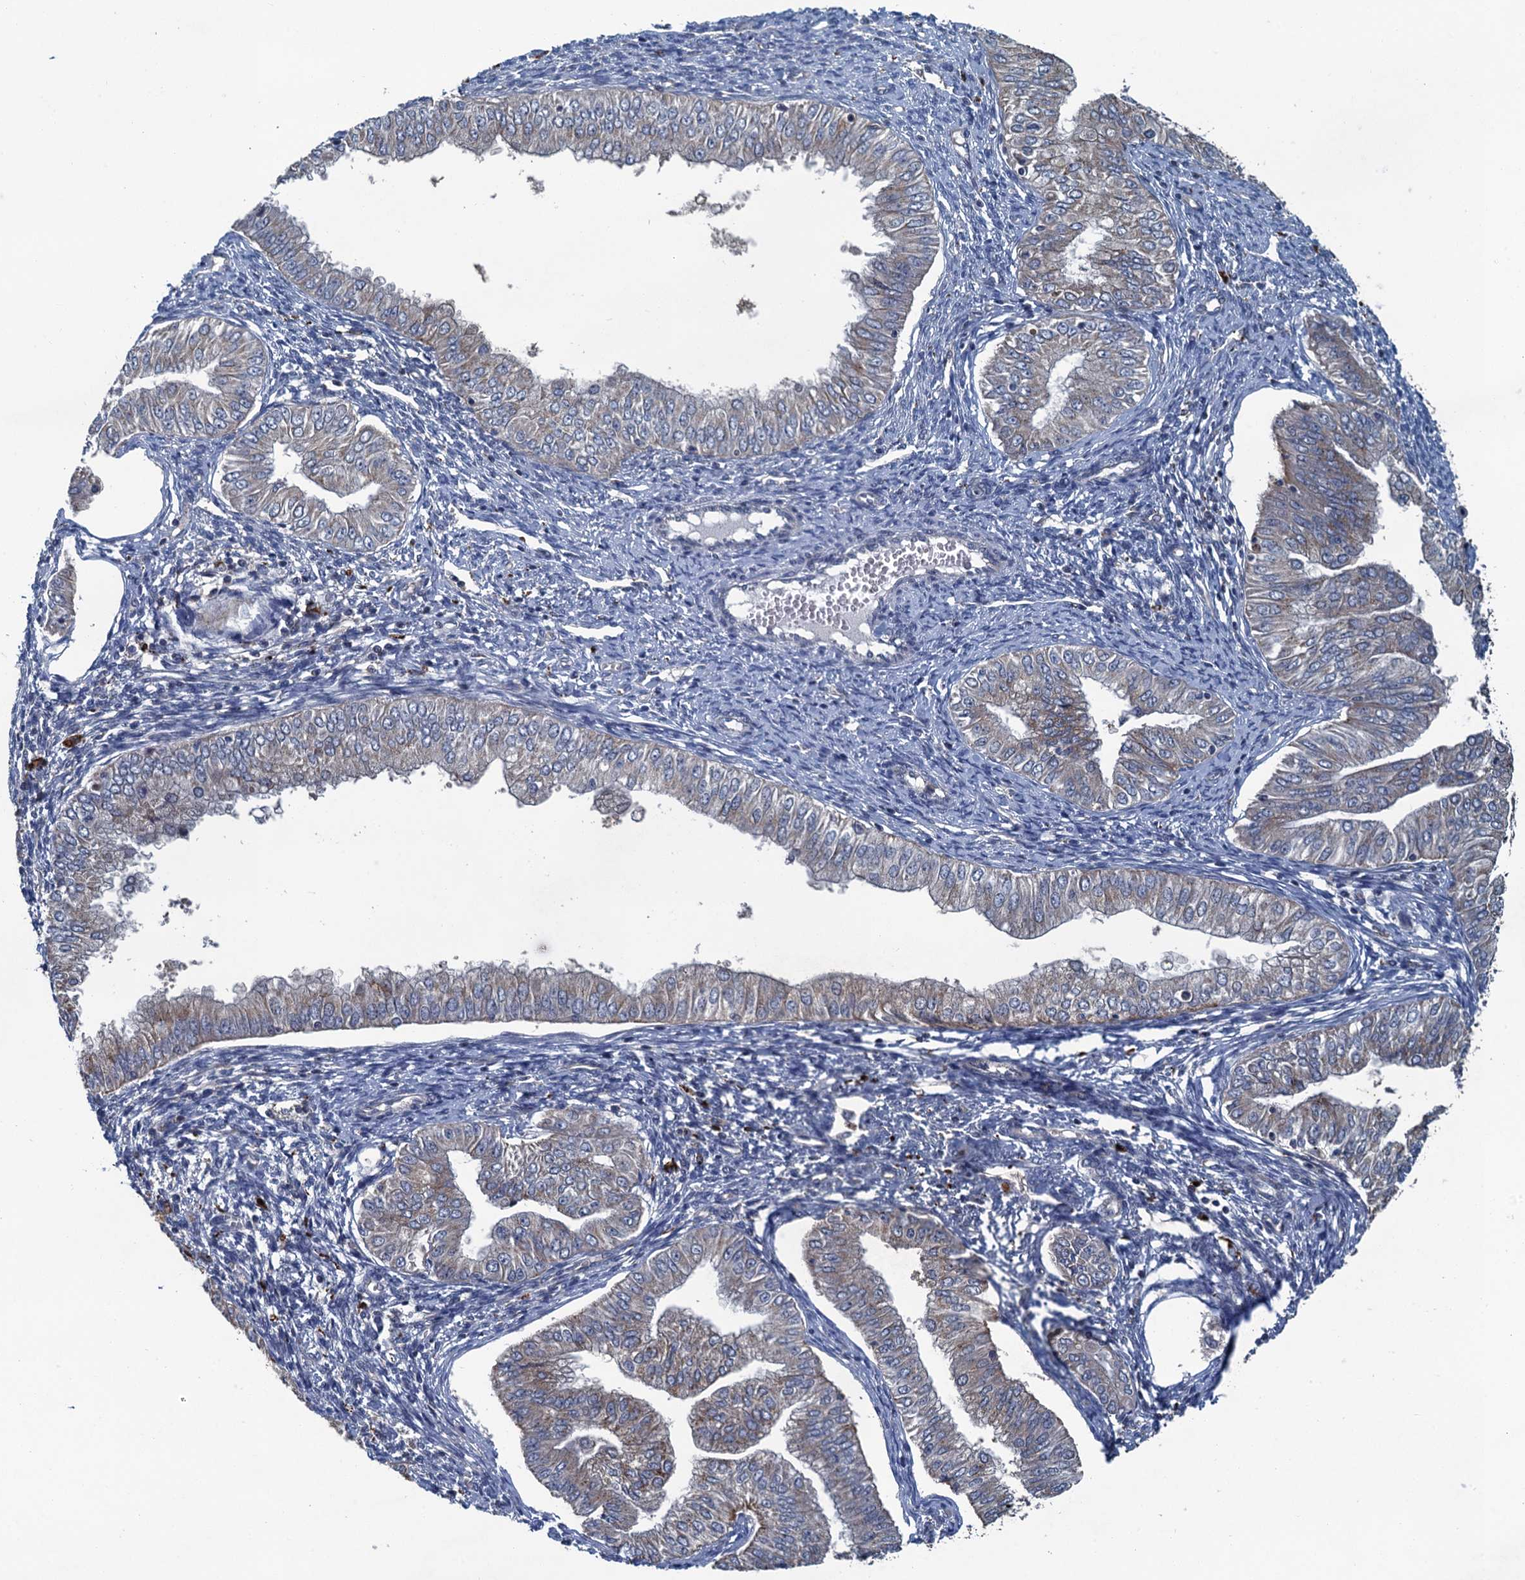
{"staining": {"intensity": "negative", "quantity": "none", "location": "none"}, "tissue": "endometrial cancer", "cell_type": "Tumor cells", "image_type": "cancer", "snomed": [{"axis": "morphology", "description": "Normal tissue, NOS"}, {"axis": "morphology", "description": "Adenocarcinoma, NOS"}, {"axis": "topography", "description": "Endometrium"}], "caption": "A high-resolution histopathology image shows IHC staining of adenocarcinoma (endometrial), which shows no significant expression in tumor cells. Brightfield microscopy of immunohistochemistry (IHC) stained with DAB (3,3'-diaminobenzidine) (brown) and hematoxylin (blue), captured at high magnification.", "gene": "KBTBD8", "patient": {"sex": "female", "age": 53}}